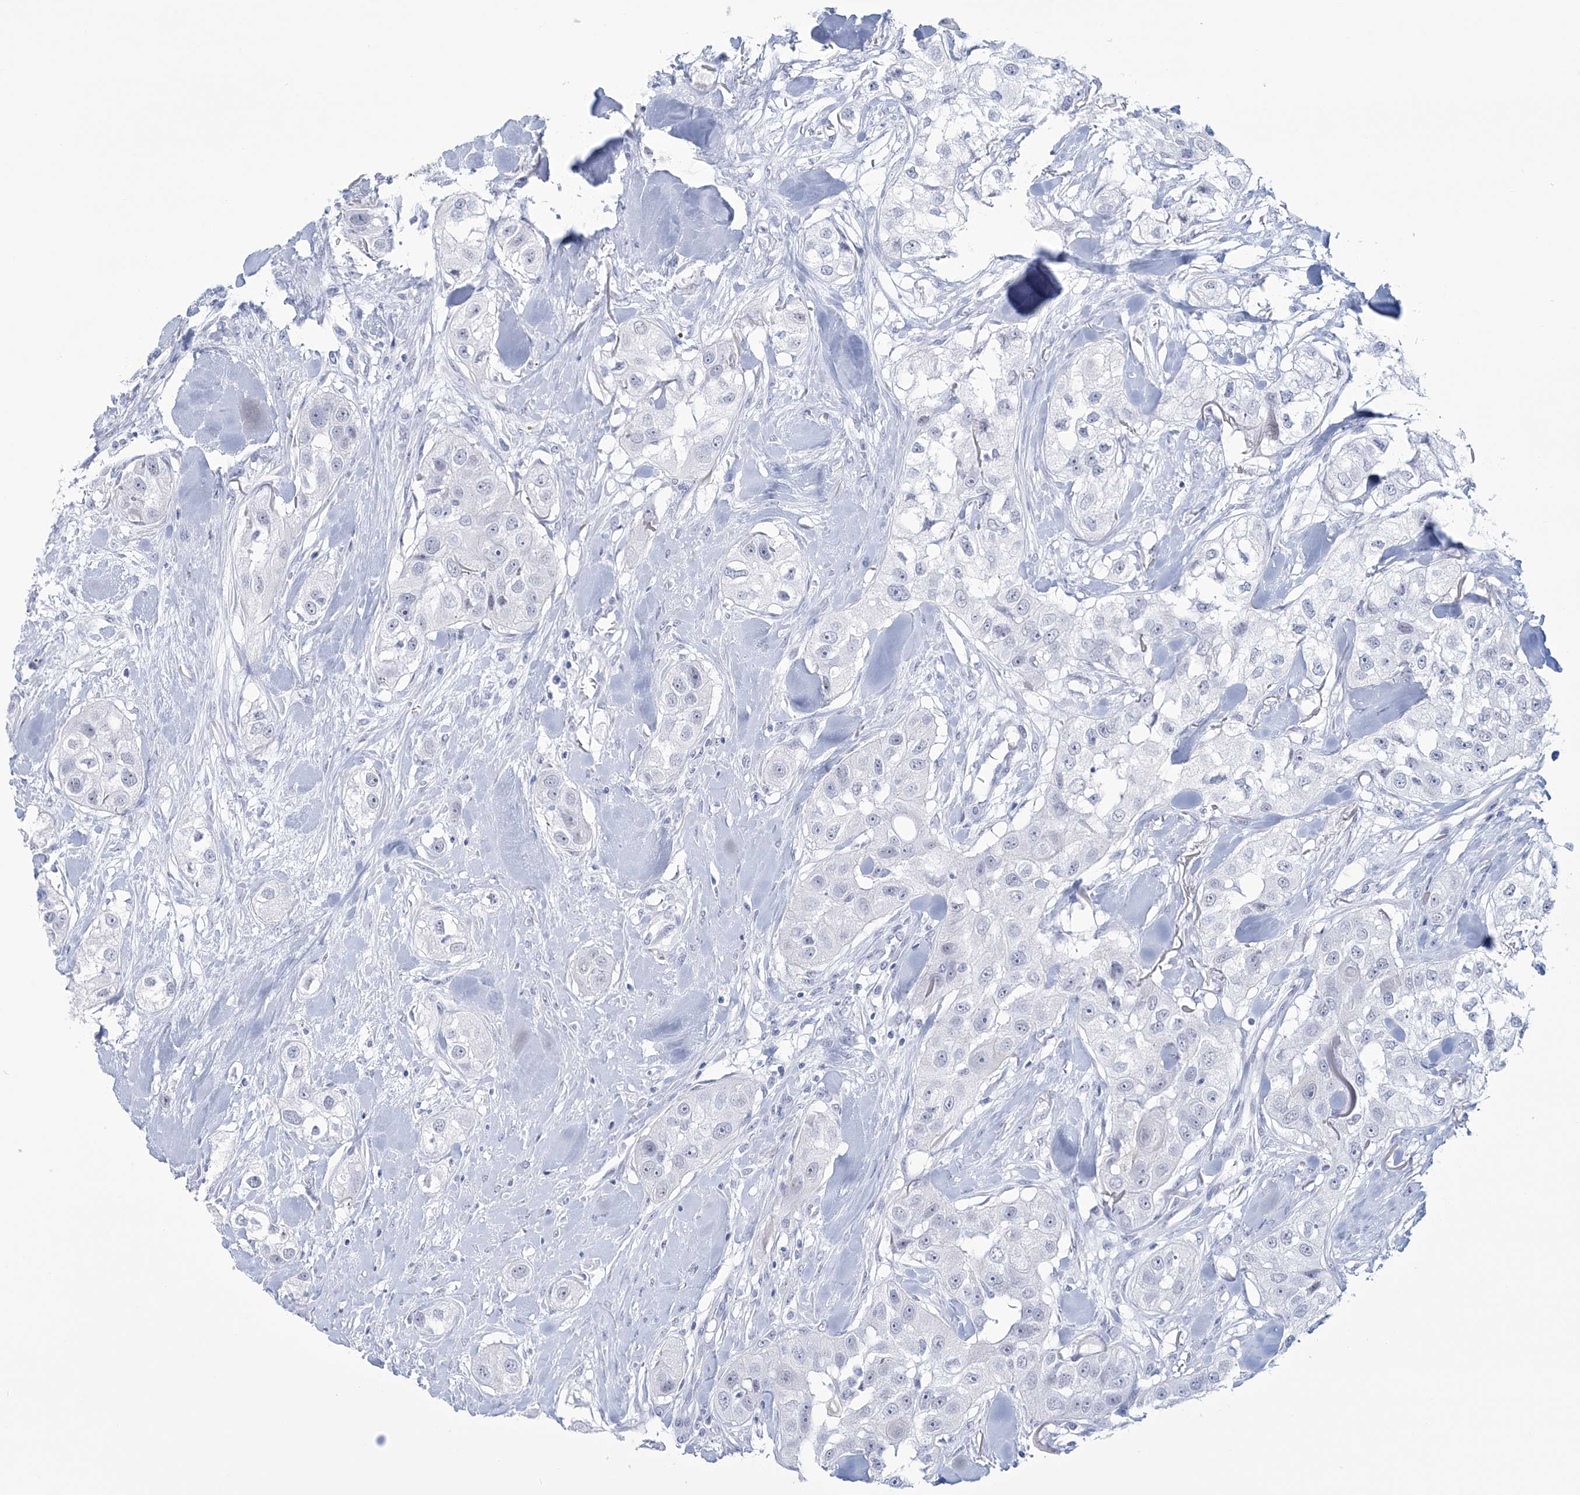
{"staining": {"intensity": "negative", "quantity": "none", "location": "none"}, "tissue": "head and neck cancer", "cell_type": "Tumor cells", "image_type": "cancer", "snomed": [{"axis": "morphology", "description": "Normal tissue, NOS"}, {"axis": "morphology", "description": "Squamous cell carcinoma, NOS"}, {"axis": "topography", "description": "Skeletal muscle"}, {"axis": "topography", "description": "Head-Neck"}], "caption": "Immunohistochemical staining of human head and neck squamous cell carcinoma exhibits no significant expression in tumor cells.", "gene": "DPCD", "patient": {"sex": "male", "age": 51}}